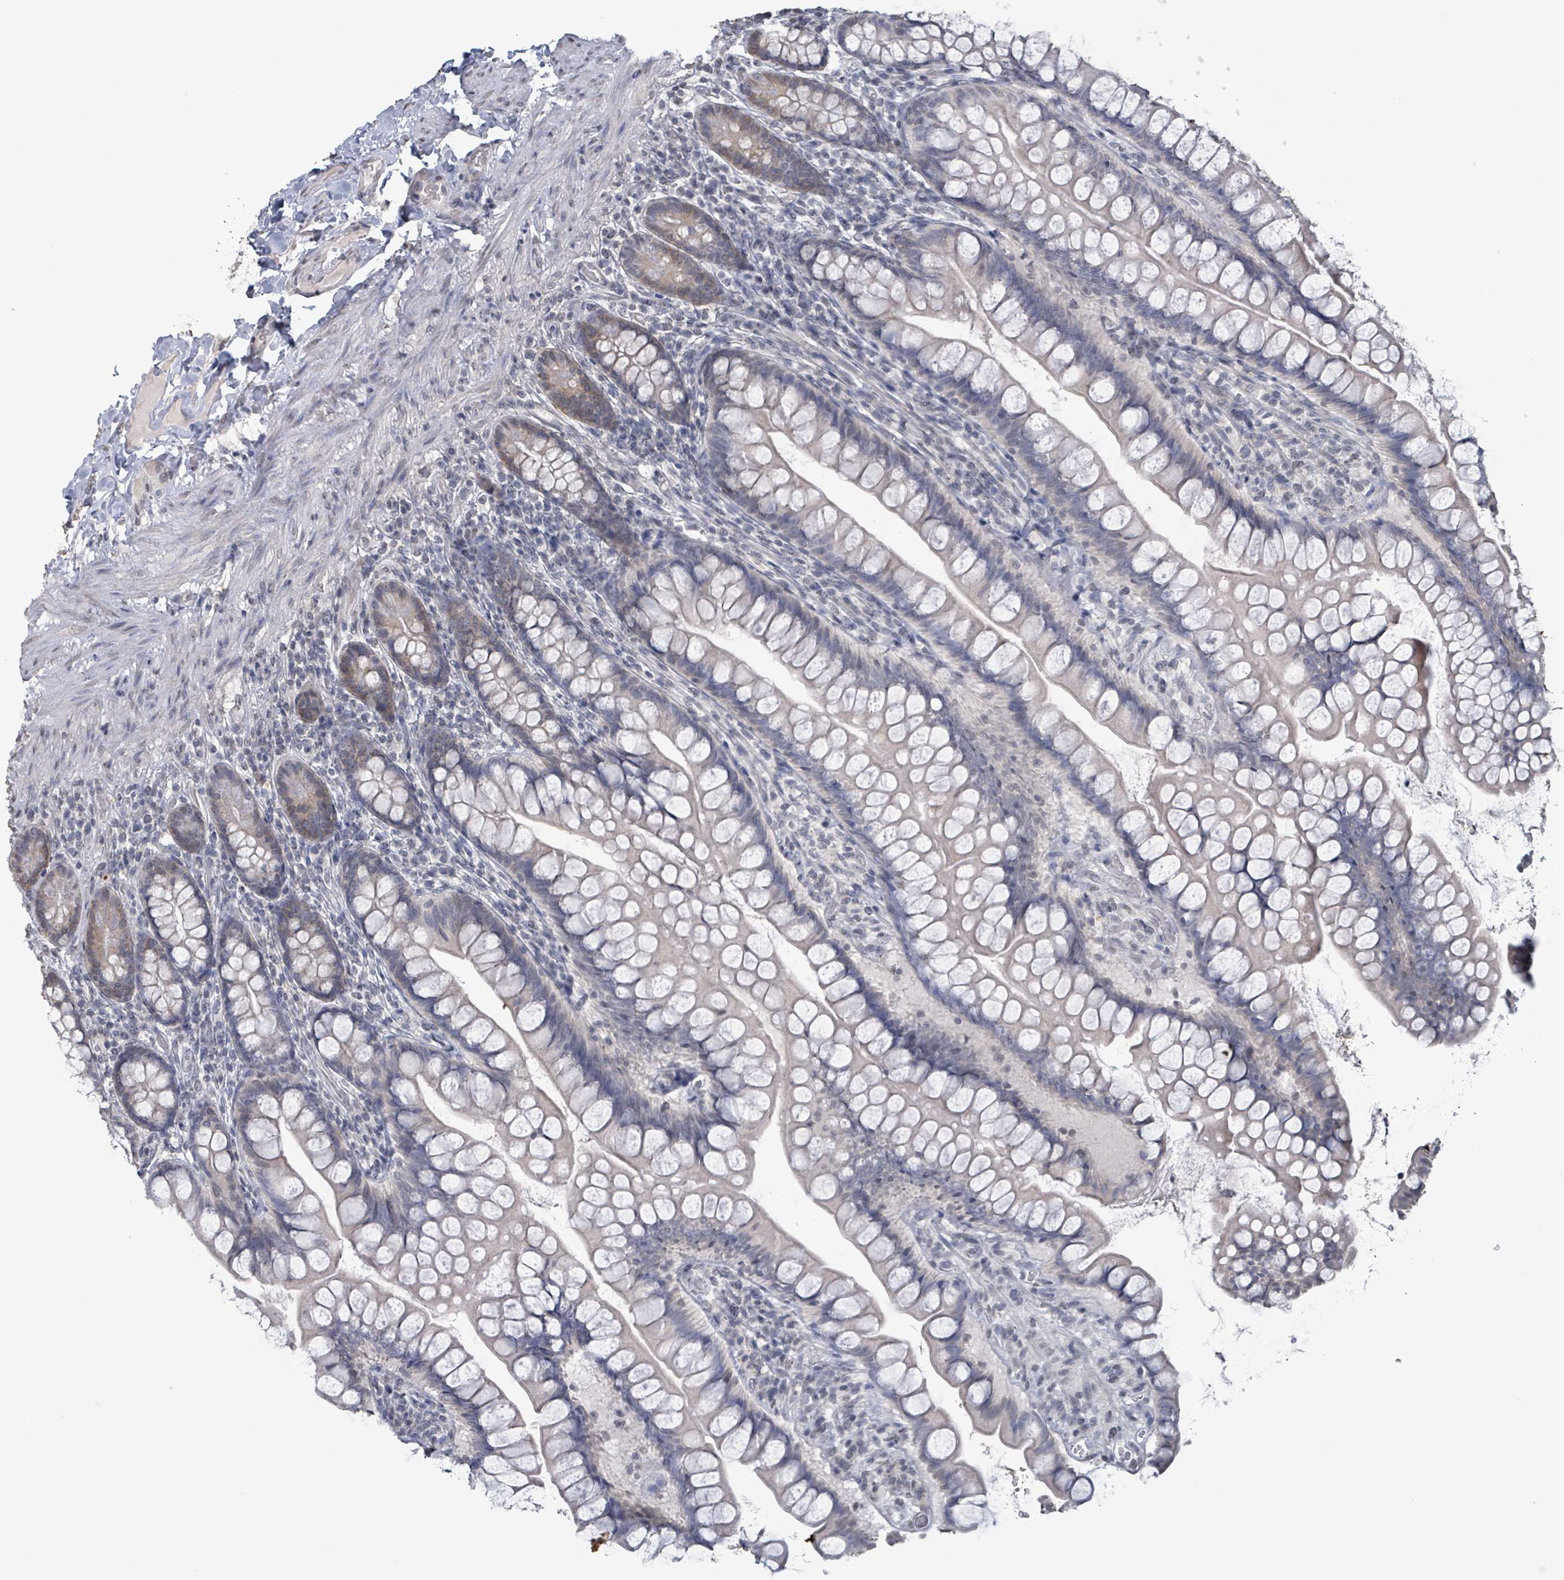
{"staining": {"intensity": "moderate", "quantity": "<25%", "location": "cytoplasmic/membranous"}, "tissue": "small intestine", "cell_type": "Glandular cells", "image_type": "normal", "snomed": [{"axis": "morphology", "description": "Normal tissue, NOS"}, {"axis": "topography", "description": "Small intestine"}], "caption": "Normal small intestine demonstrates moderate cytoplasmic/membranous positivity in approximately <25% of glandular cells The staining was performed using DAB to visualize the protein expression in brown, while the nuclei were stained in blue with hematoxylin (Magnification: 20x)..", "gene": "CA9", "patient": {"sex": "male", "age": 70}}